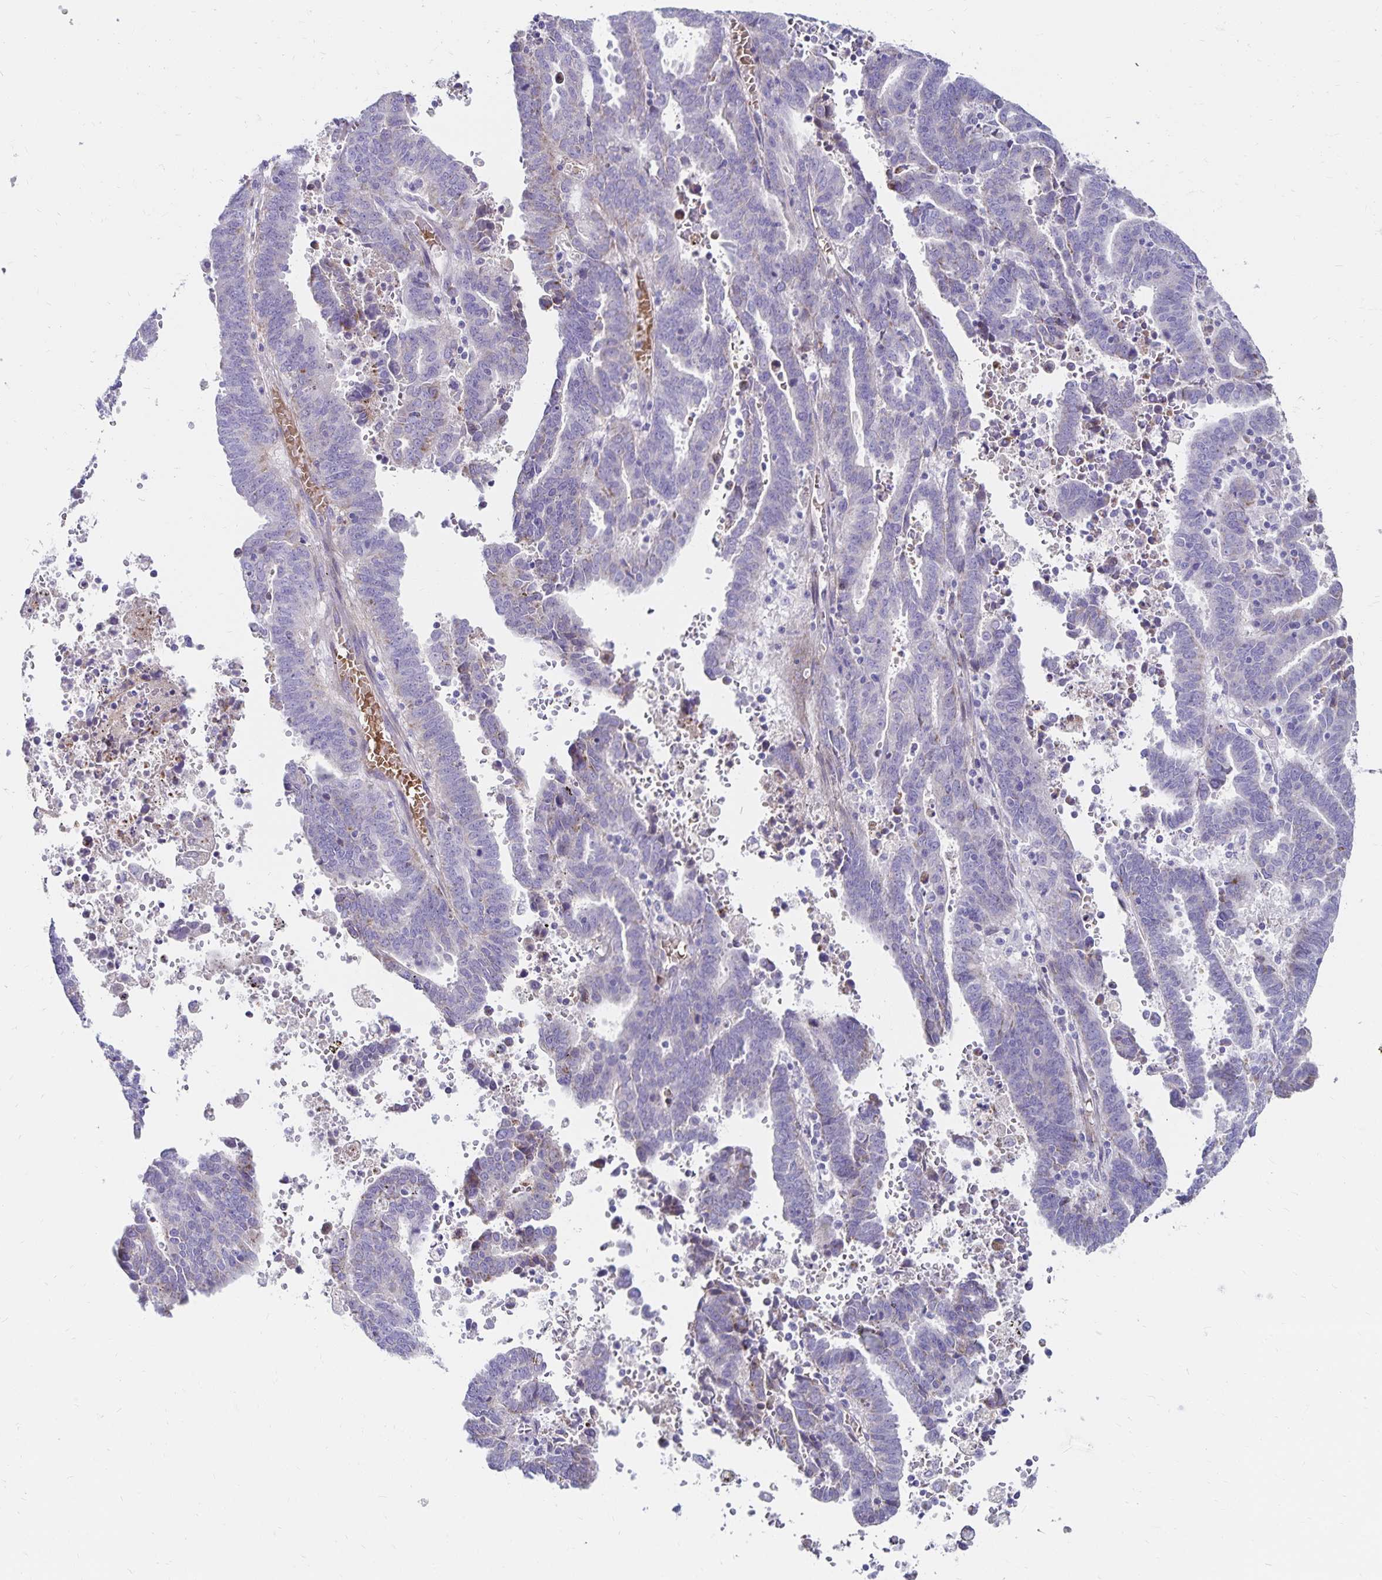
{"staining": {"intensity": "negative", "quantity": "none", "location": "none"}, "tissue": "endometrial cancer", "cell_type": "Tumor cells", "image_type": "cancer", "snomed": [{"axis": "morphology", "description": "Adenocarcinoma, NOS"}, {"axis": "topography", "description": "Uterus"}], "caption": "Tumor cells are negative for protein expression in human endometrial cancer.", "gene": "NECAP1", "patient": {"sex": "female", "age": 83}}